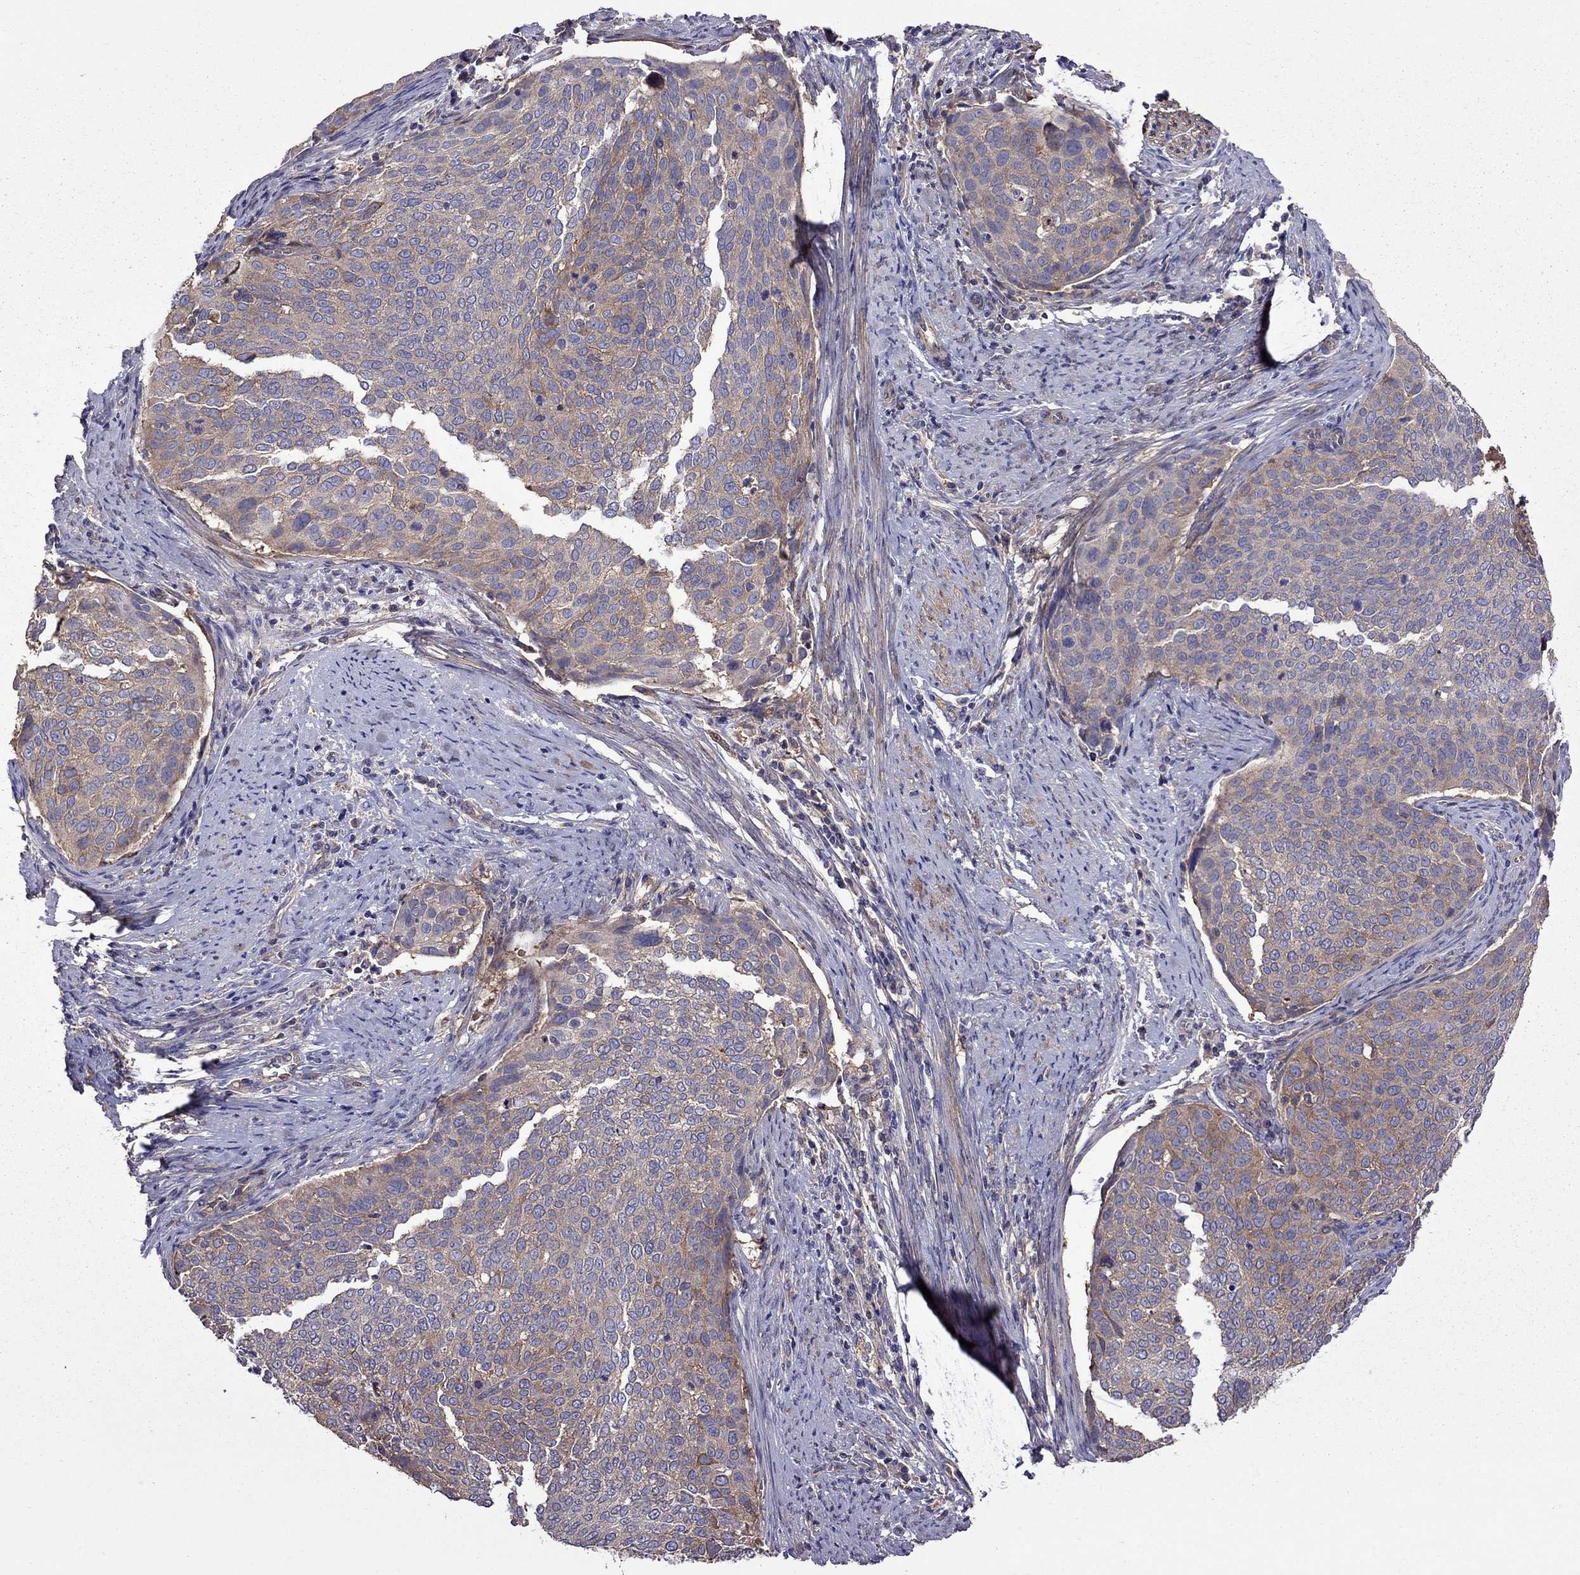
{"staining": {"intensity": "weak", "quantity": ">75%", "location": "cytoplasmic/membranous"}, "tissue": "cervical cancer", "cell_type": "Tumor cells", "image_type": "cancer", "snomed": [{"axis": "morphology", "description": "Squamous cell carcinoma, NOS"}, {"axis": "topography", "description": "Cervix"}], "caption": "Immunohistochemistry staining of cervical cancer, which shows low levels of weak cytoplasmic/membranous positivity in about >75% of tumor cells indicating weak cytoplasmic/membranous protein positivity. The staining was performed using DAB (brown) for protein detection and nuclei were counterstained in hematoxylin (blue).", "gene": "ITGB1", "patient": {"sex": "female", "age": 39}}